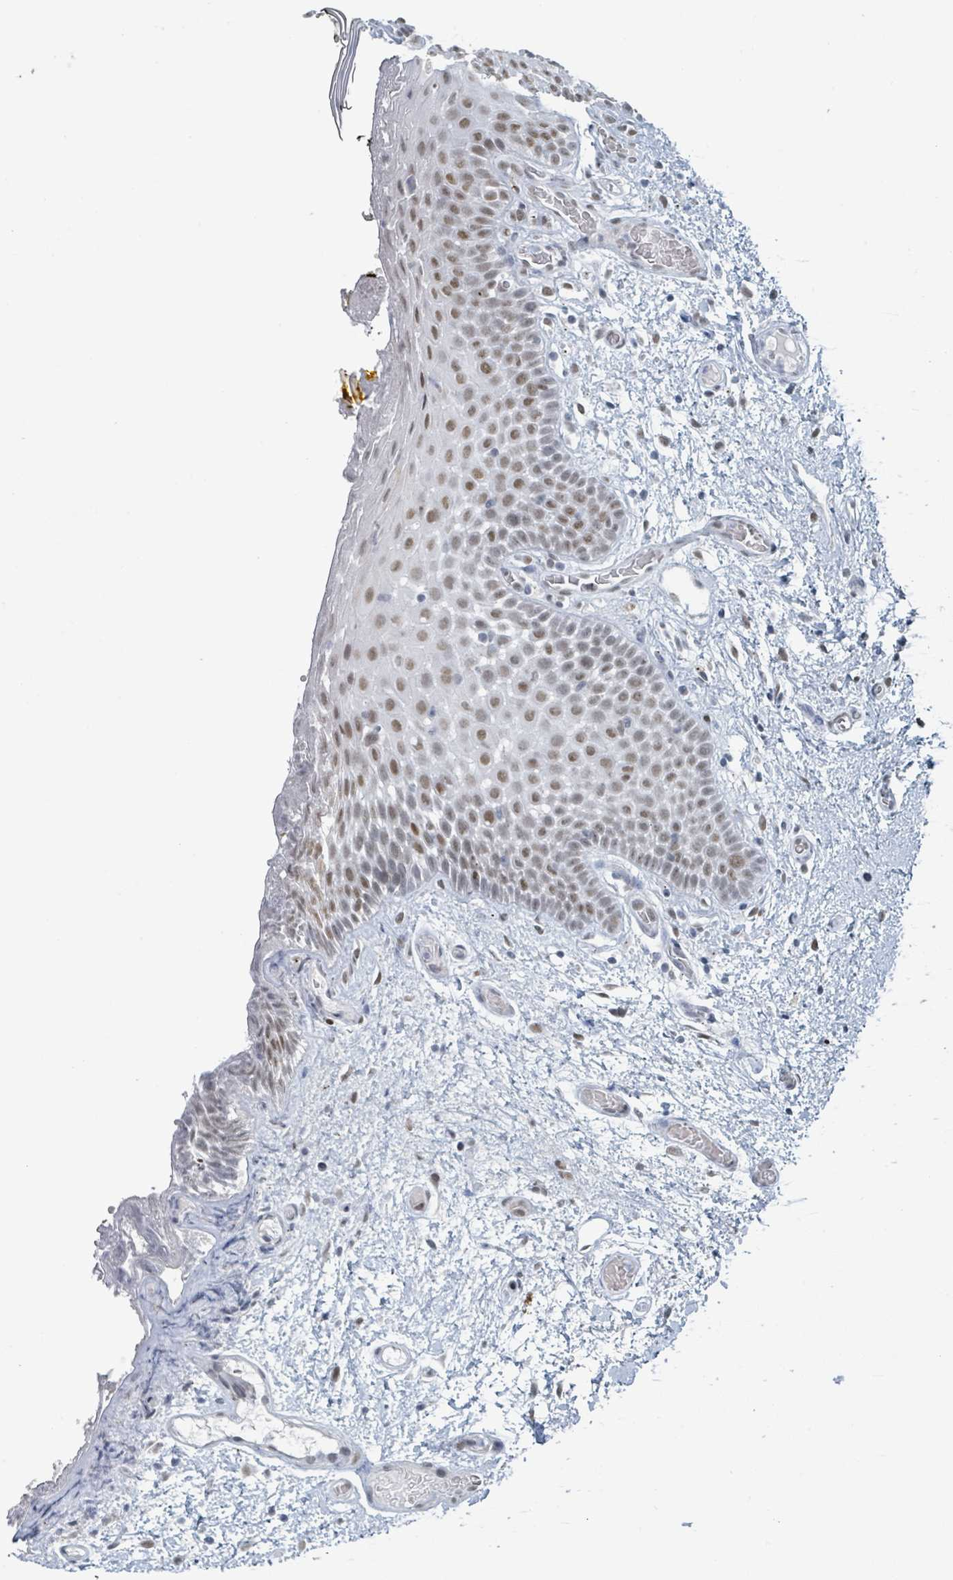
{"staining": {"intensity": "moderate", "quantity": ">75%", "location": "nuclear"}, "tissue": "oral mucosa", "cell_type": "Squamous epithelial cells", "image_type": "normal", "snomed": [{"axis": "morphology", "description": "Normal tissue, NOS"}, {"axis": "morphology", "description": "Squamous cell carcinoma, NOS"}, {"axis": "topography", "description": "Oral tissue"}, {"axis": "topography", "description": "Tounge, NOS"}, {"axis": "topography", "description": "Head-Neck"}], "caption": "Brown immunohistochemical staining in normal human oral mucosa demonstrates moderate nuclear positivity in approximately >75% of squamous epithelial cells. The staining is performed using DAB brown chromogen to label protein expression. The nuclei are counter-stained blue using hematoxylin.", "gene": "EHMT2", "patient": {"sex": "male", "age": 76}}